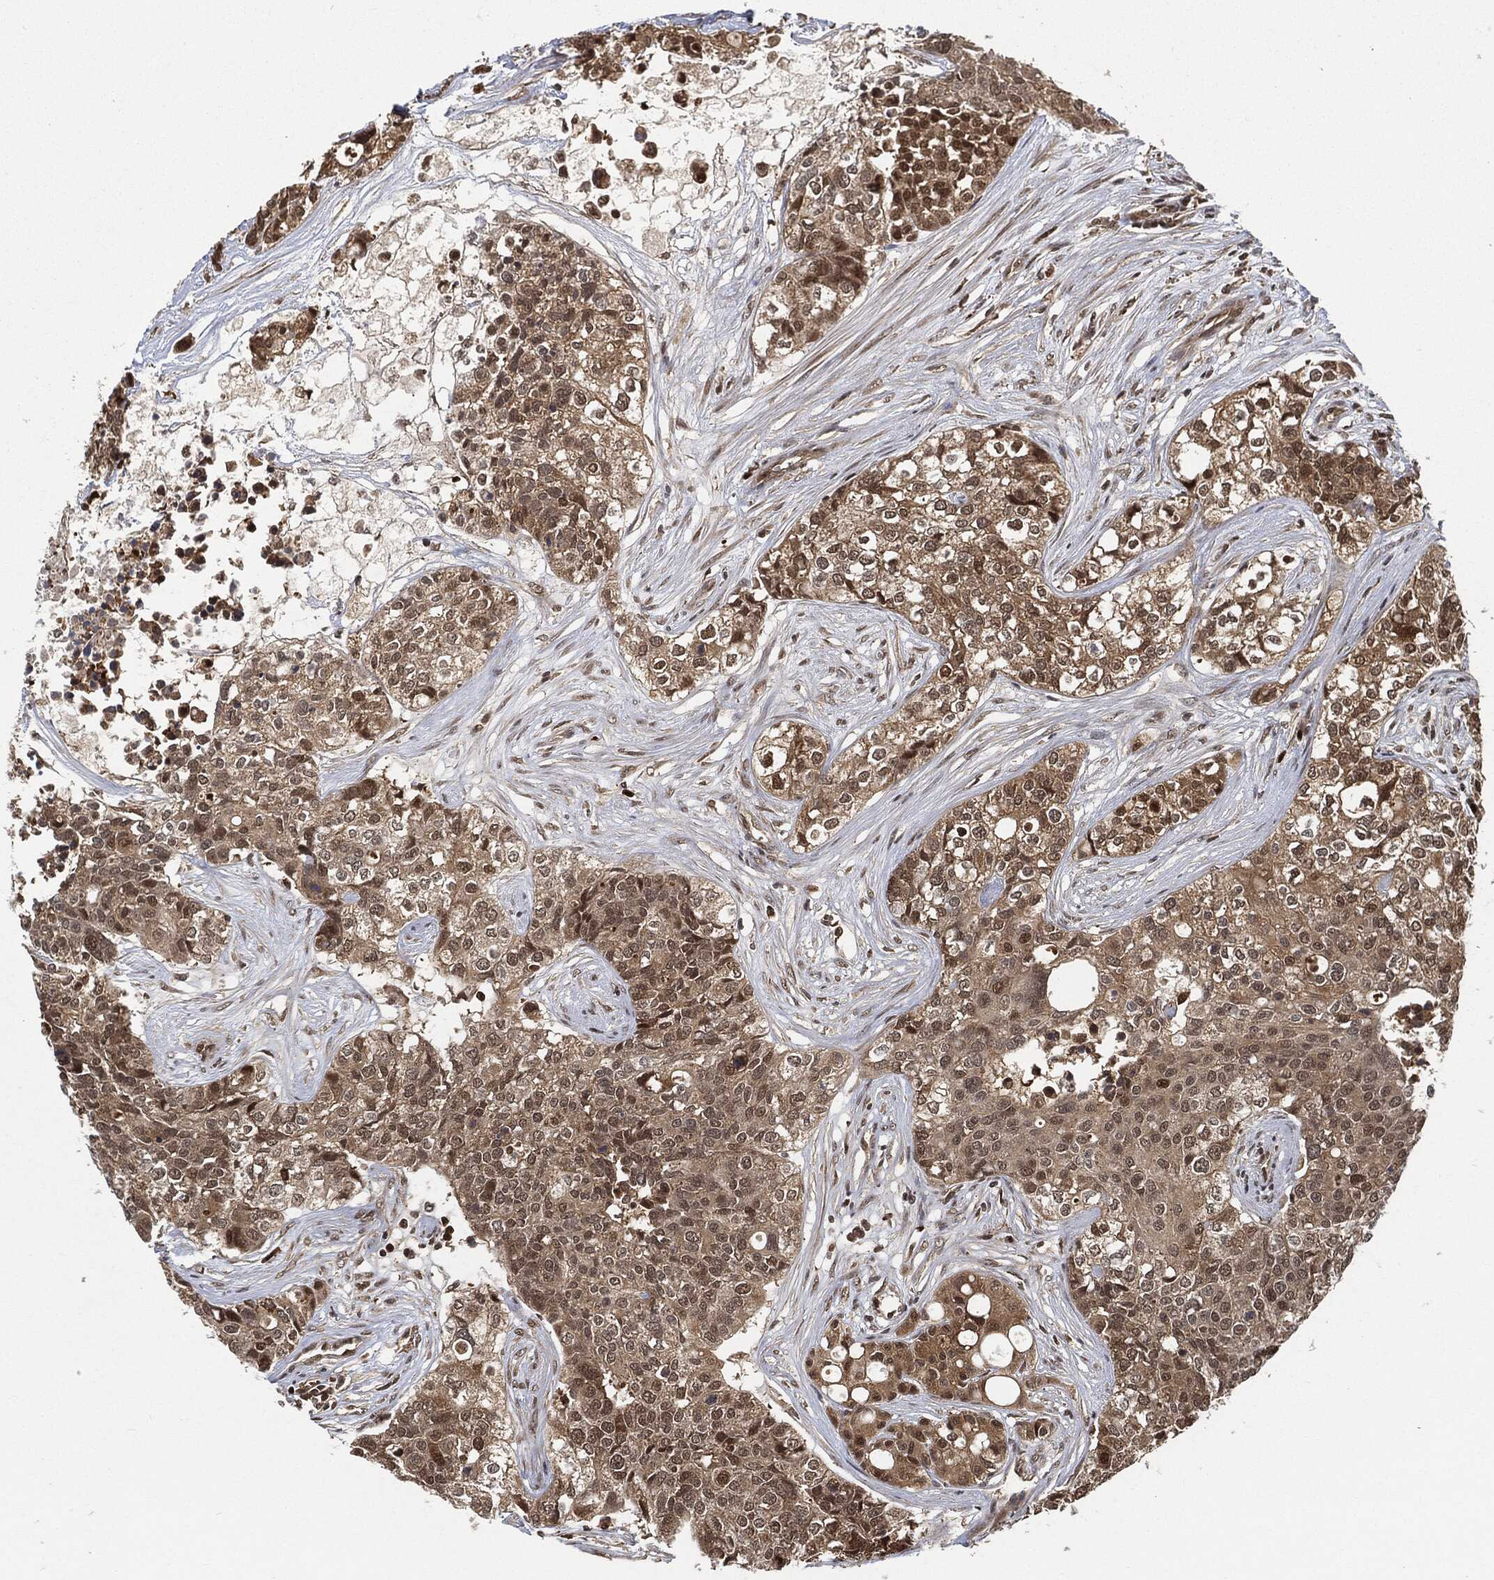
{"staining": {"intensity": "moderate", "quantity": "25%-75%", "location": "cytoplasmic/membranous,nuclear"}, "tissue": "carcinoid", "cell_type": "Tumor cells", "image_type": "cancer", "snomed": [{"axis": "morphology", "description": "Carcinoid, malignant, NOS"}, {"axis": "topography", "description": "Colon"}], "caption": "There is medium levels of moderate cytoplasmic/membranous and nuclear staining in tumor cells of carcinoid (malignant), as demonstrated by immunohistochemical staining (brown color).", "gene": "CUTA", "patient": {"sex": "male", "age": 81}}